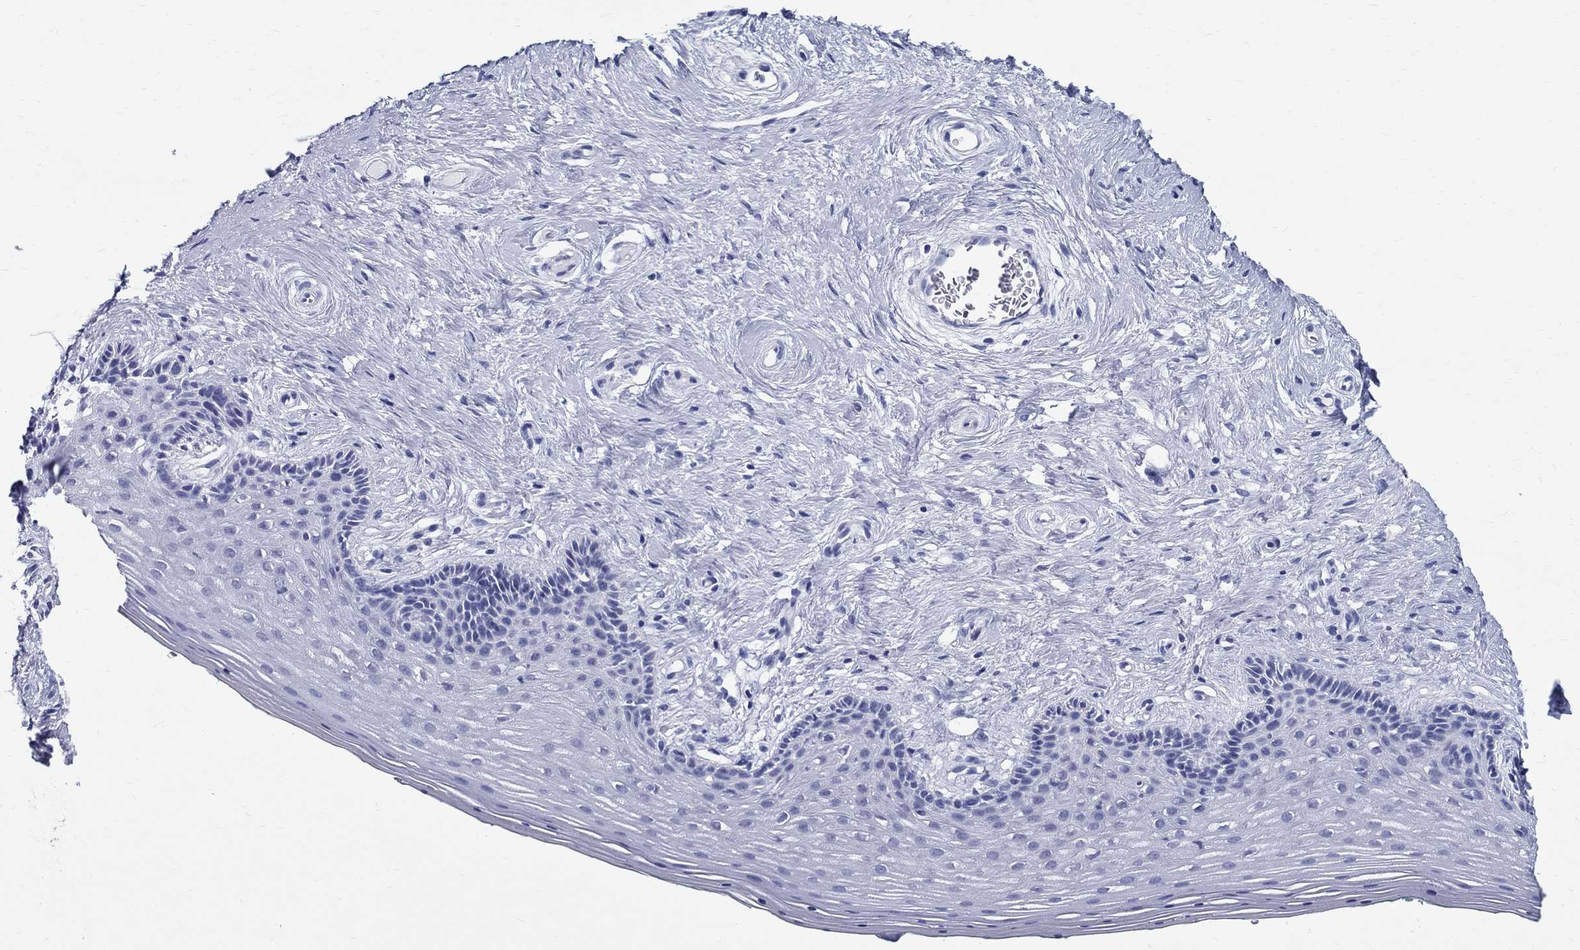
{"staining": {"intensity": "negative", "quantity": "none", "location": "none"}, "tissue": "vagina", "cell_type": "Squamous epithelial cells", "image_type": "normal", "snomed": [{"axis": "morphology", "description": "Normal tissue, NOS"}, {"axis": "topography", "description": "Vagina"}], "caption": "The immunohistochemistry photomicrograph has no significant expression in squamous epithelial cells of vagina. (IHC, brightfield microscopy, high magnification).", "gene": "BSPRY", "patient": {"sex": "female", "age": 45}}